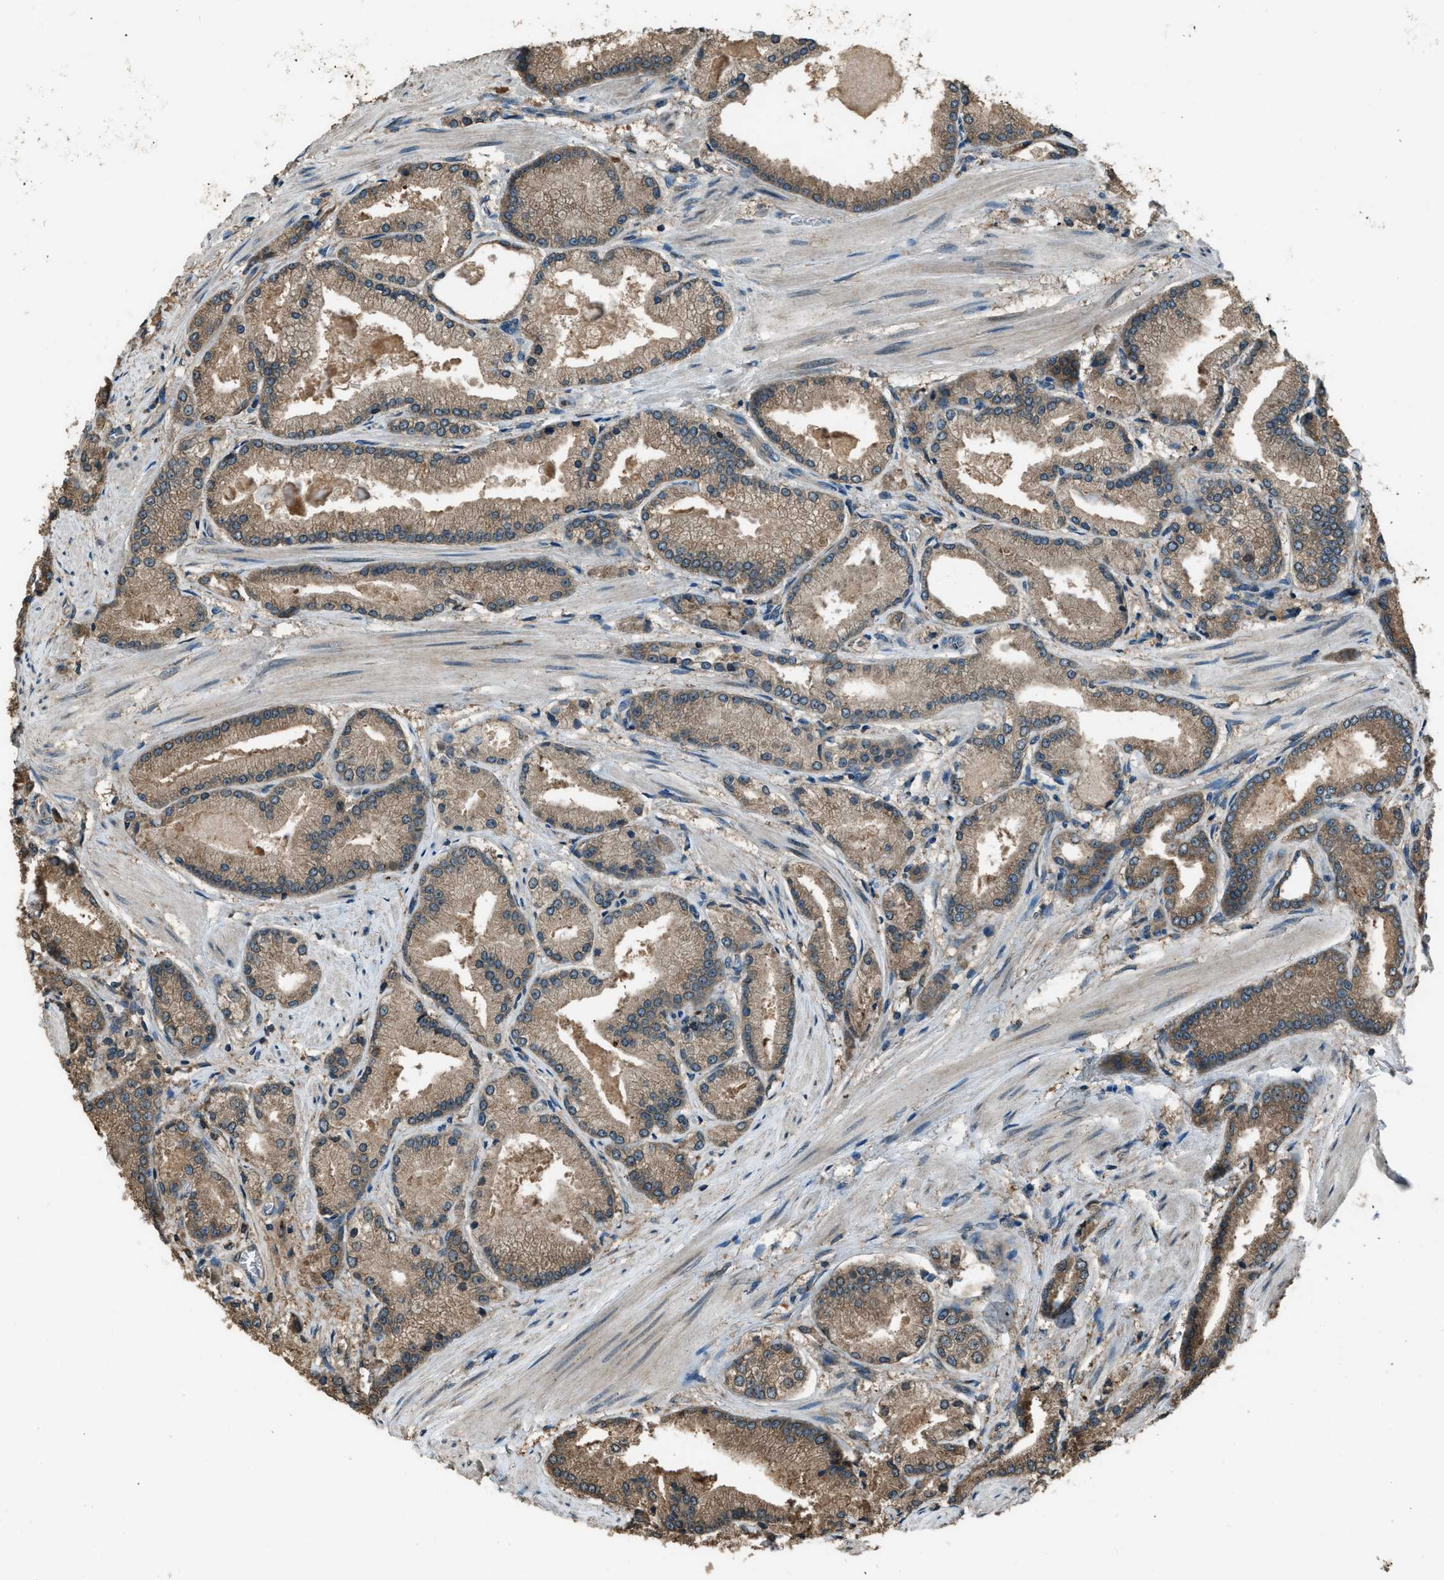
{"staining": {"intensity": "weak", "quantity": ">75%", "location": "cytoplasmic/membranous"}, "tissue": "prostate cancer", "cell_type": "Tumor cells", "image_type": "cancer", "snomed": [{"axis": "morphology", "description": "Adenocarcinoma, High grade"}, {"axis": "topography", "description": "Prostate"}], "caption": "There is low levels of weak cytoplasmic/membranous staining in tumor cells of adenocarcinoma (high-grade) (prostate), as demonstrated by immunohistochemical staining (brown color).", "gene": "TRIM4", "patient": {"sex": "male", "age": 50}}